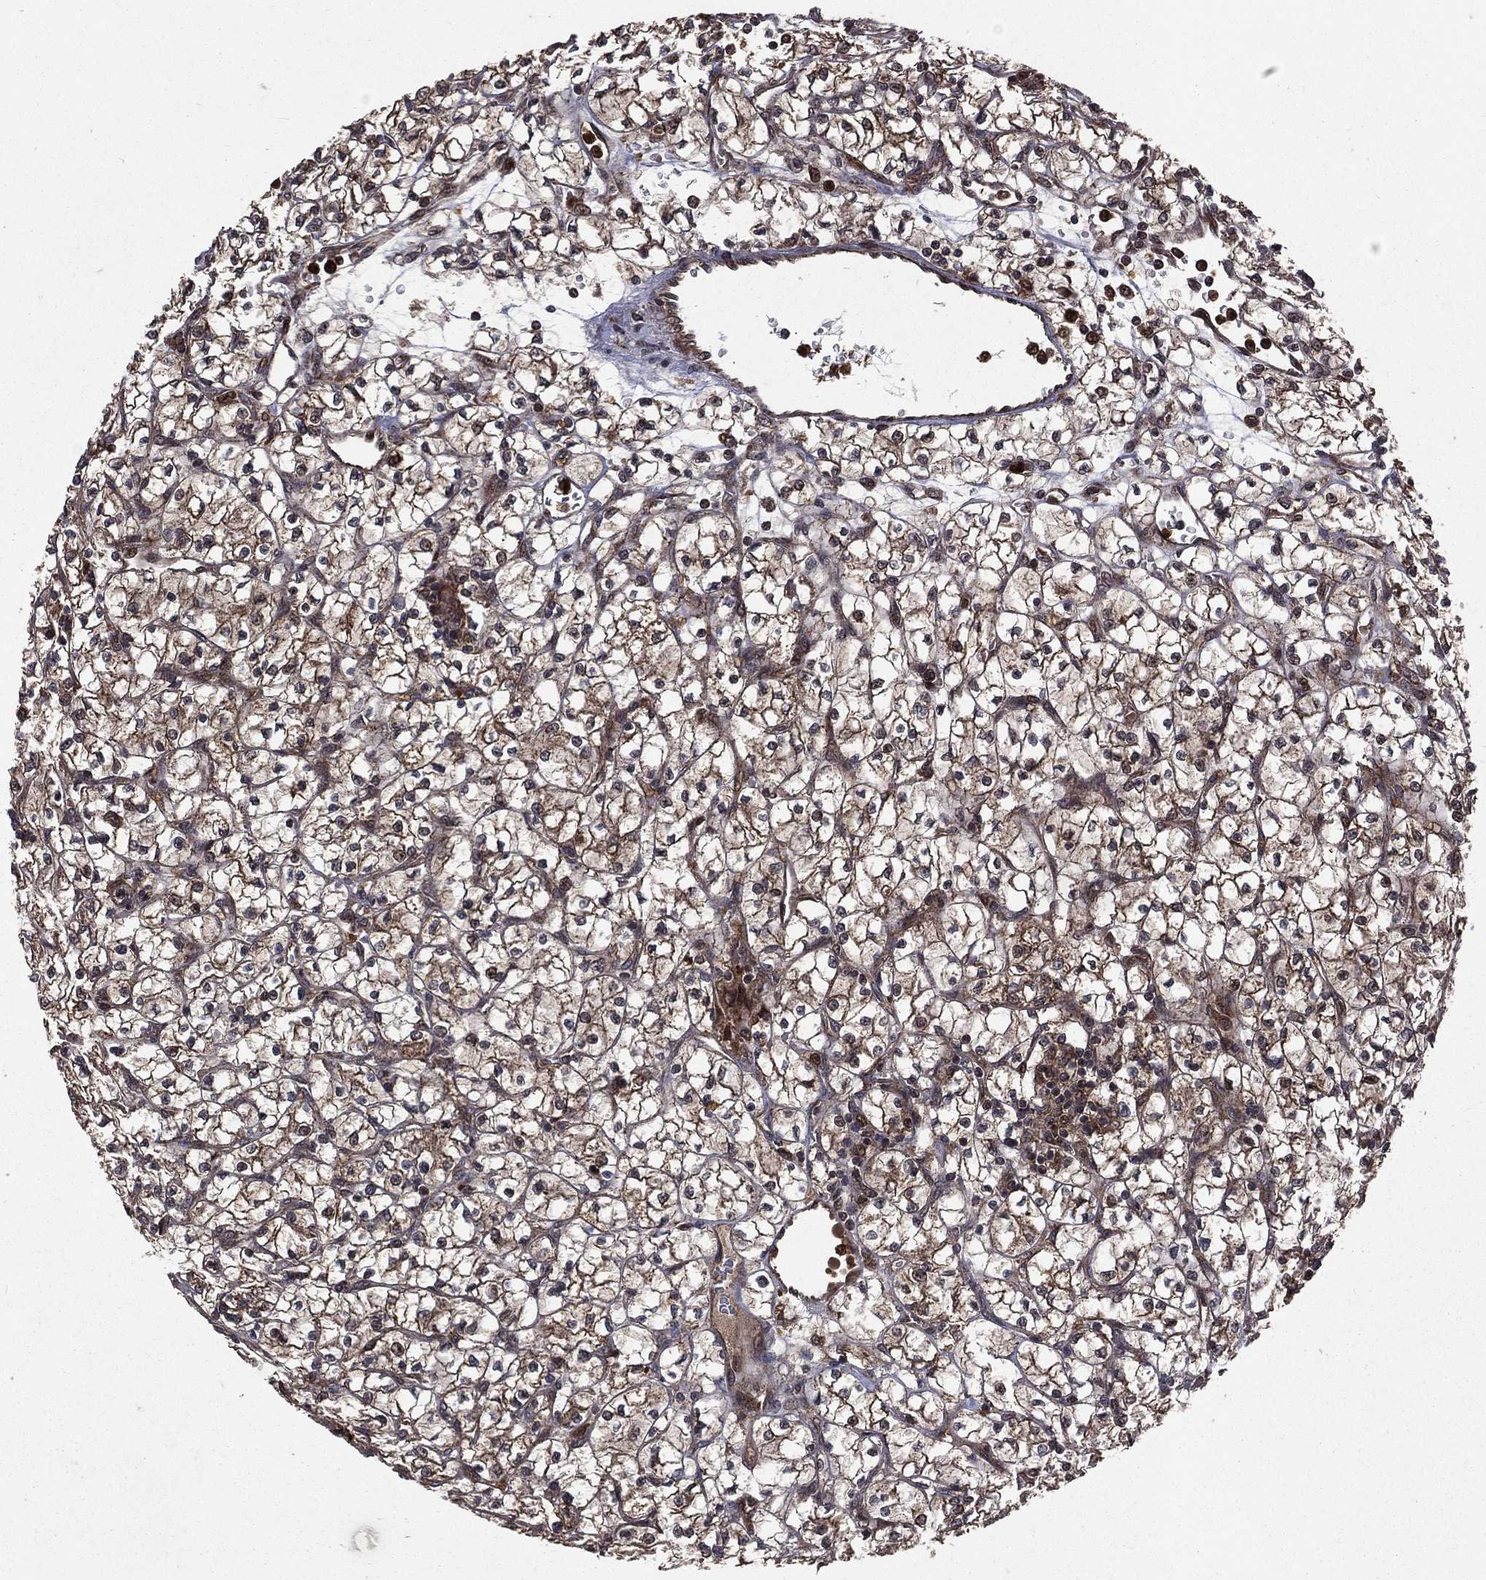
{"staining": {"intensity": "moderate", "quantity": ">75%", "location": "cytoplasmic/membranous"}, "tissue": "renal cancer", "cell_type": "Tumor cells", "image_type": "cancer", "snomed": [{"axis": "morphology", "description": "Adenocarcinoma, NOS"}, {"axis": "topography", "description": "Kidney"}], "caption": "High-power microscopy captured an immunohistochemistry histopathology image of renal adenocarcinoma, revealing moderate cytoplasmic/membranous staining in approximately >75% of tumor cells.", "gene": "LENG8", "patient": {"sex": "female", "age": 64}}